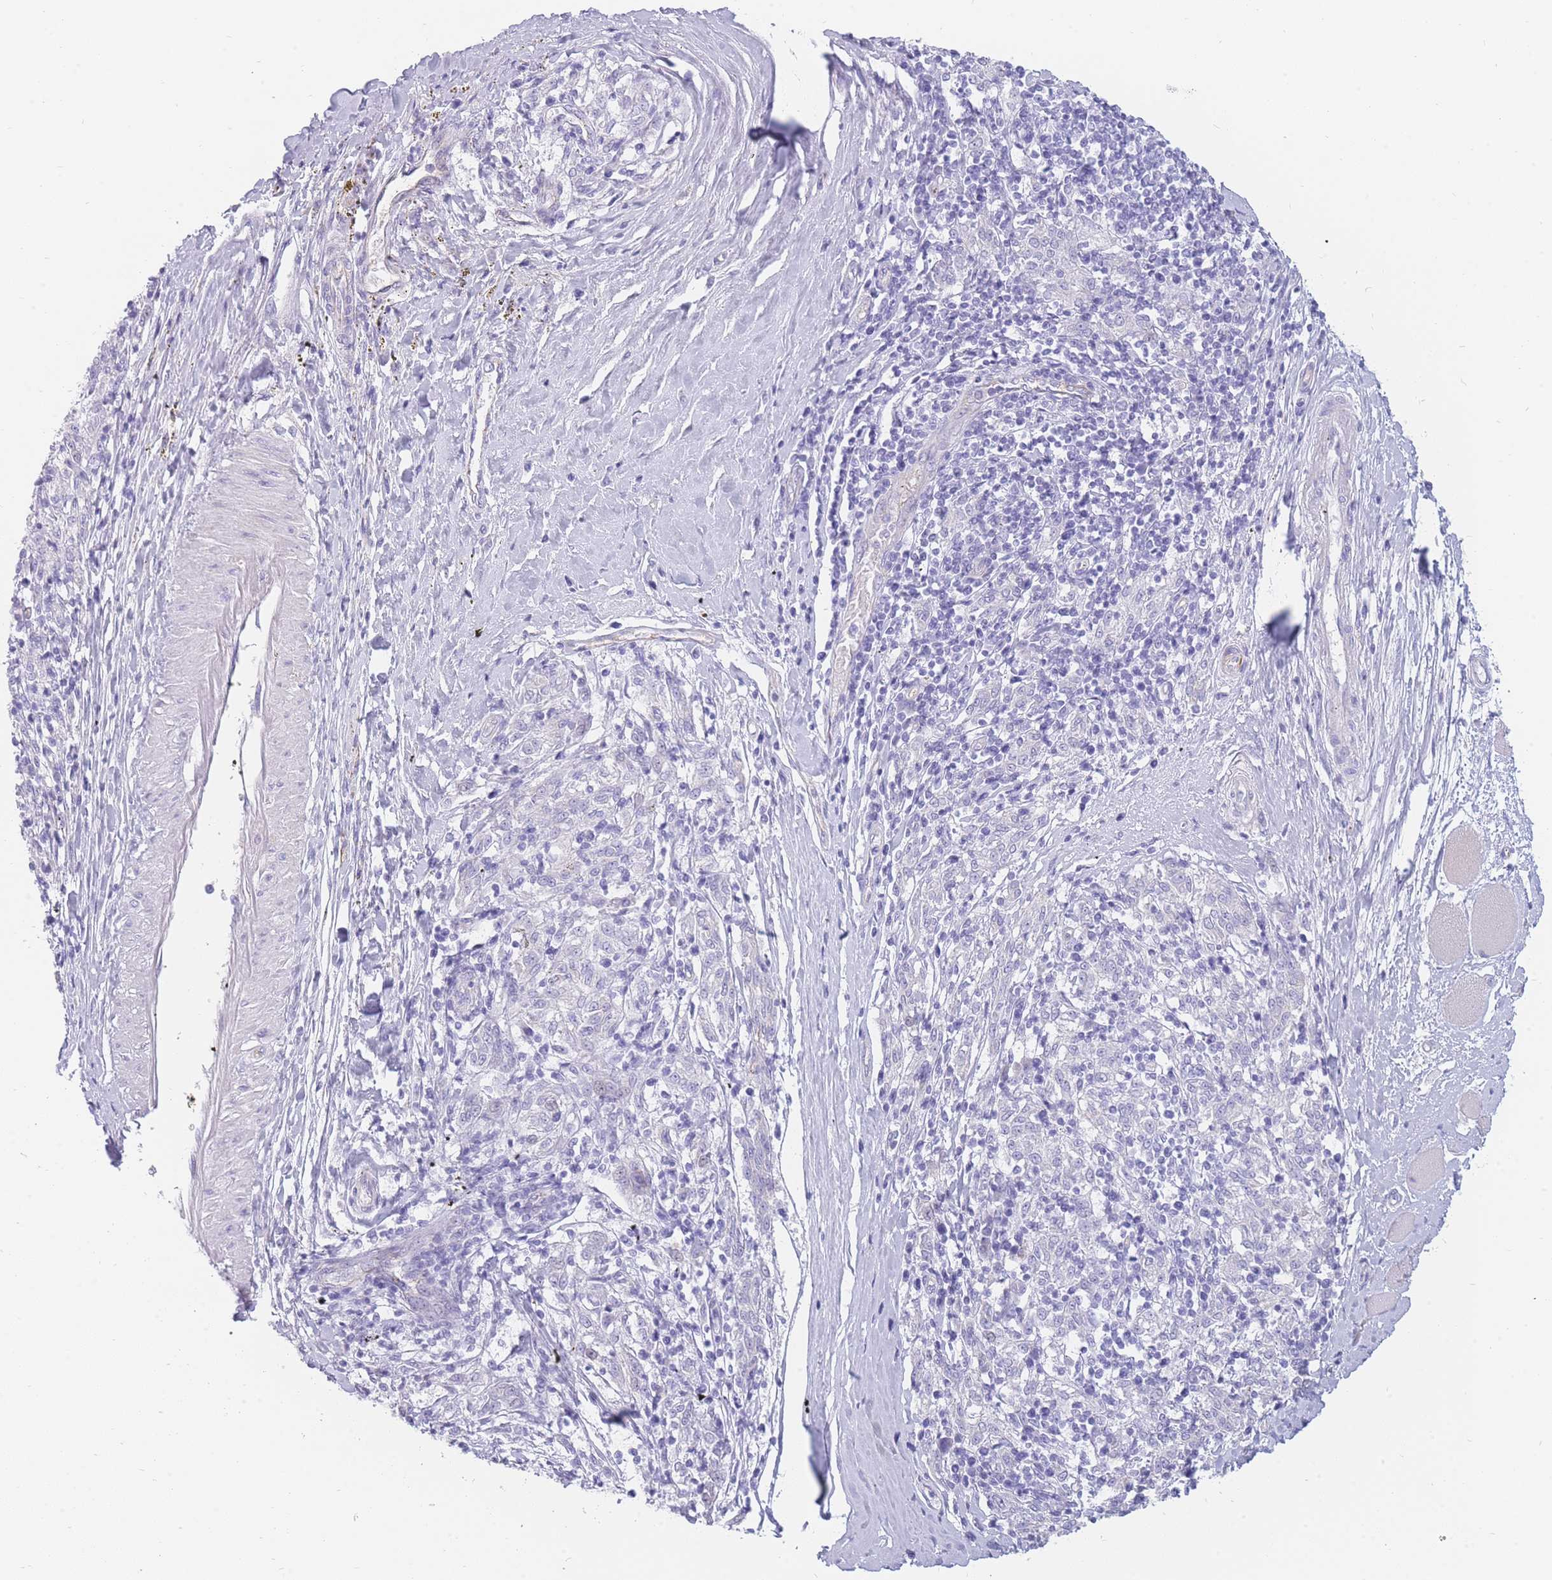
{"staining": {"intensity": "negative", "quantity": "none", "location": "none"}, "tissue": "melanoma", "cell_type": "Tumor cells", "image_type": "cancer", "snomed": [{"axis": "morphology", "description": "Malignant melanoma, NOS"}, {"axis": "topography", "description": "Skin"}], "caption": "IHC histopathology image of human malignant melanoma stained for a protein (brown), which displays no positivity in tumor cells. (IHC, brightfield microscopy, high magnification).", "gene": "UPK1A", "patient": {"sex": "female", "age": 72}}